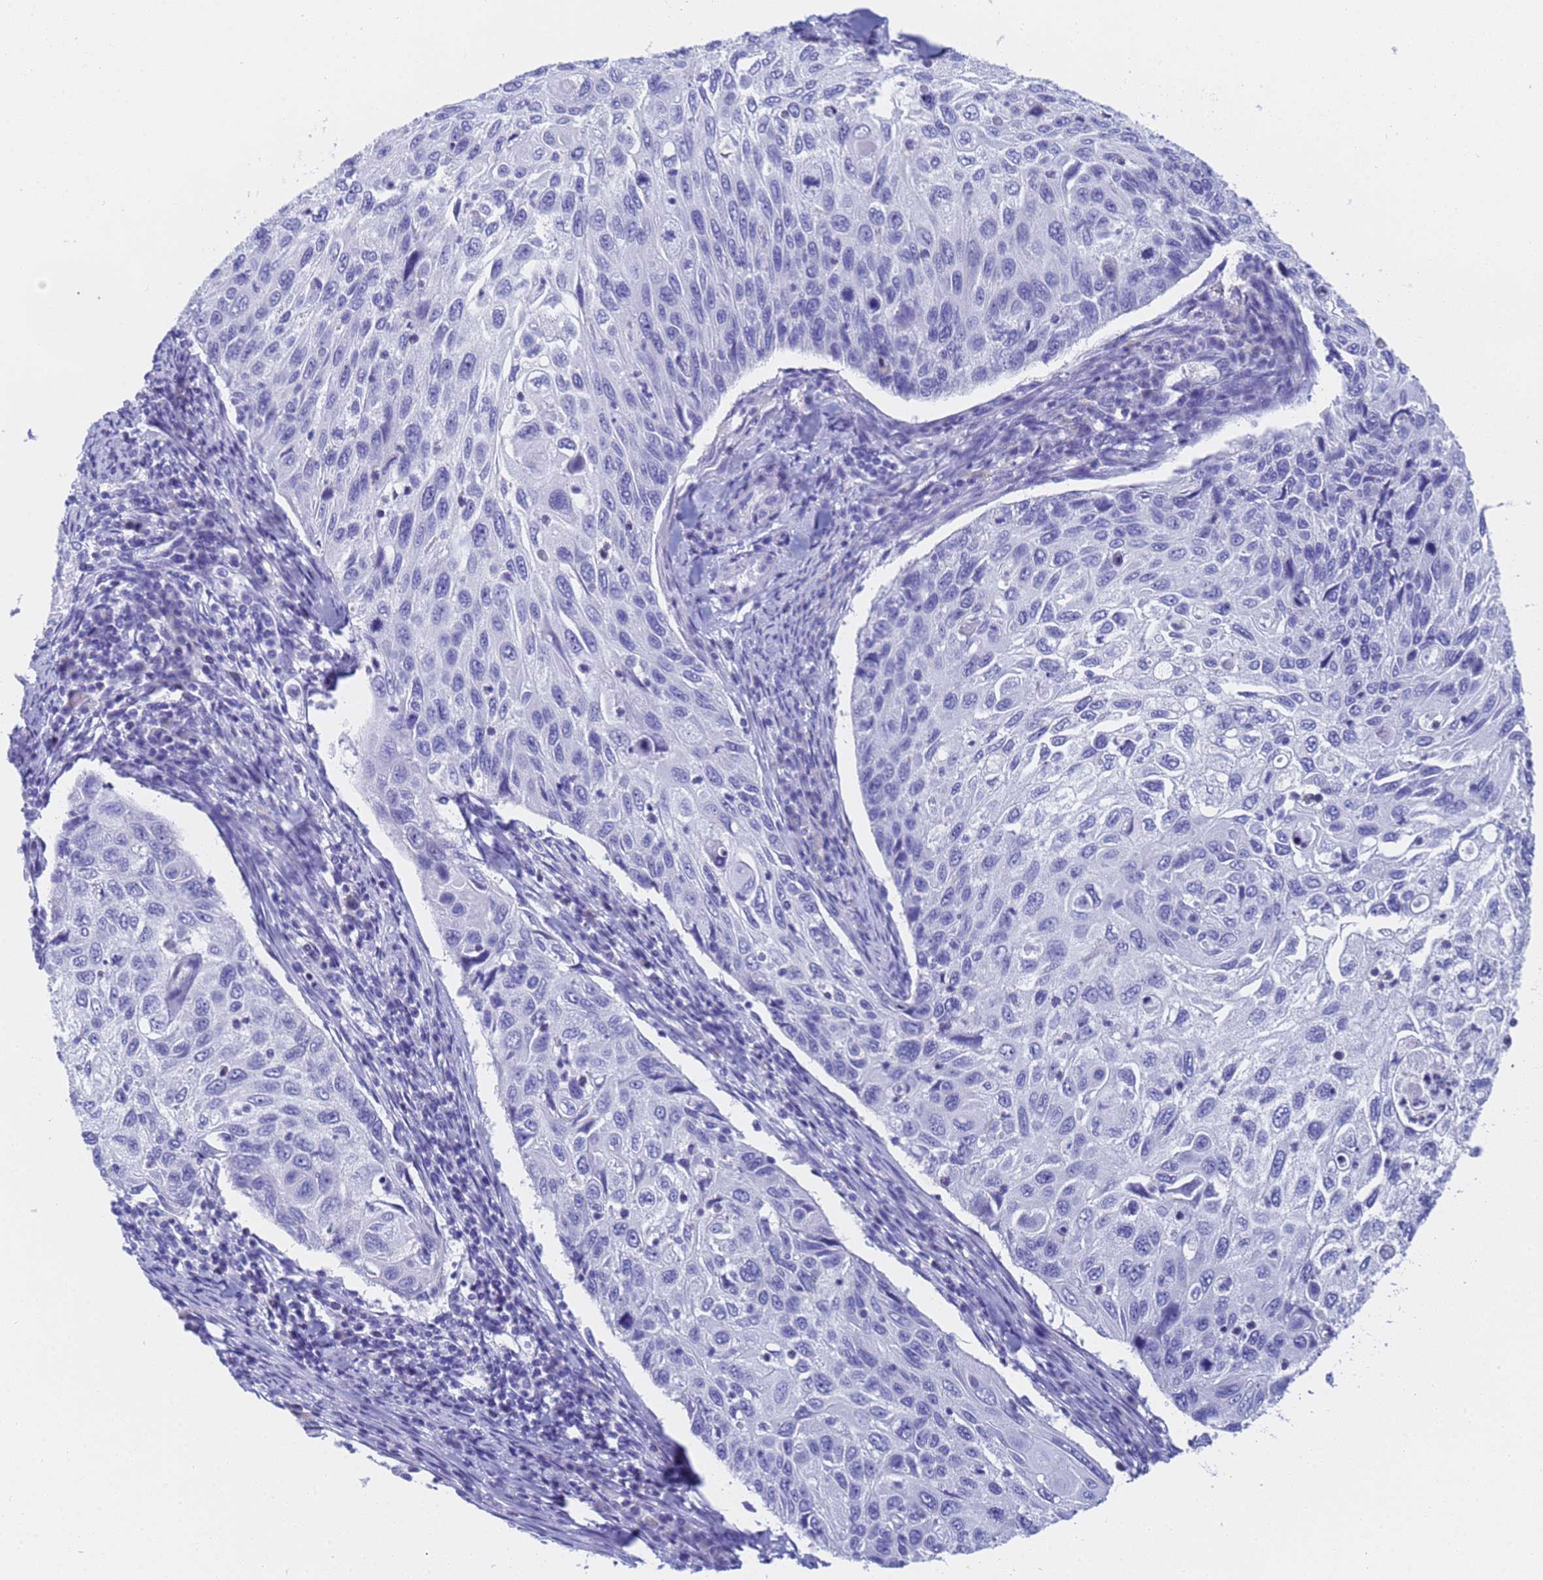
{"staining": {"intensity": "negative", "quantity": "none", "location": "none"}, "tissue": "cervical cancer", "cell_type": "Tumor cells", "image_type": "cancer", "snomed": [{"axis": "morphology", "description": "Squamous cell carcinoma, NOS"}, {"axis": "topography", "description": "Cervix"}], "caption": "This is a histopathology image of immunohistochemistry staining of squamous cell carcinoma (cervical), which shows no positivity in tumor cells.", "gene": "STATH", "patient": {"sex": "female", "age": 70}}